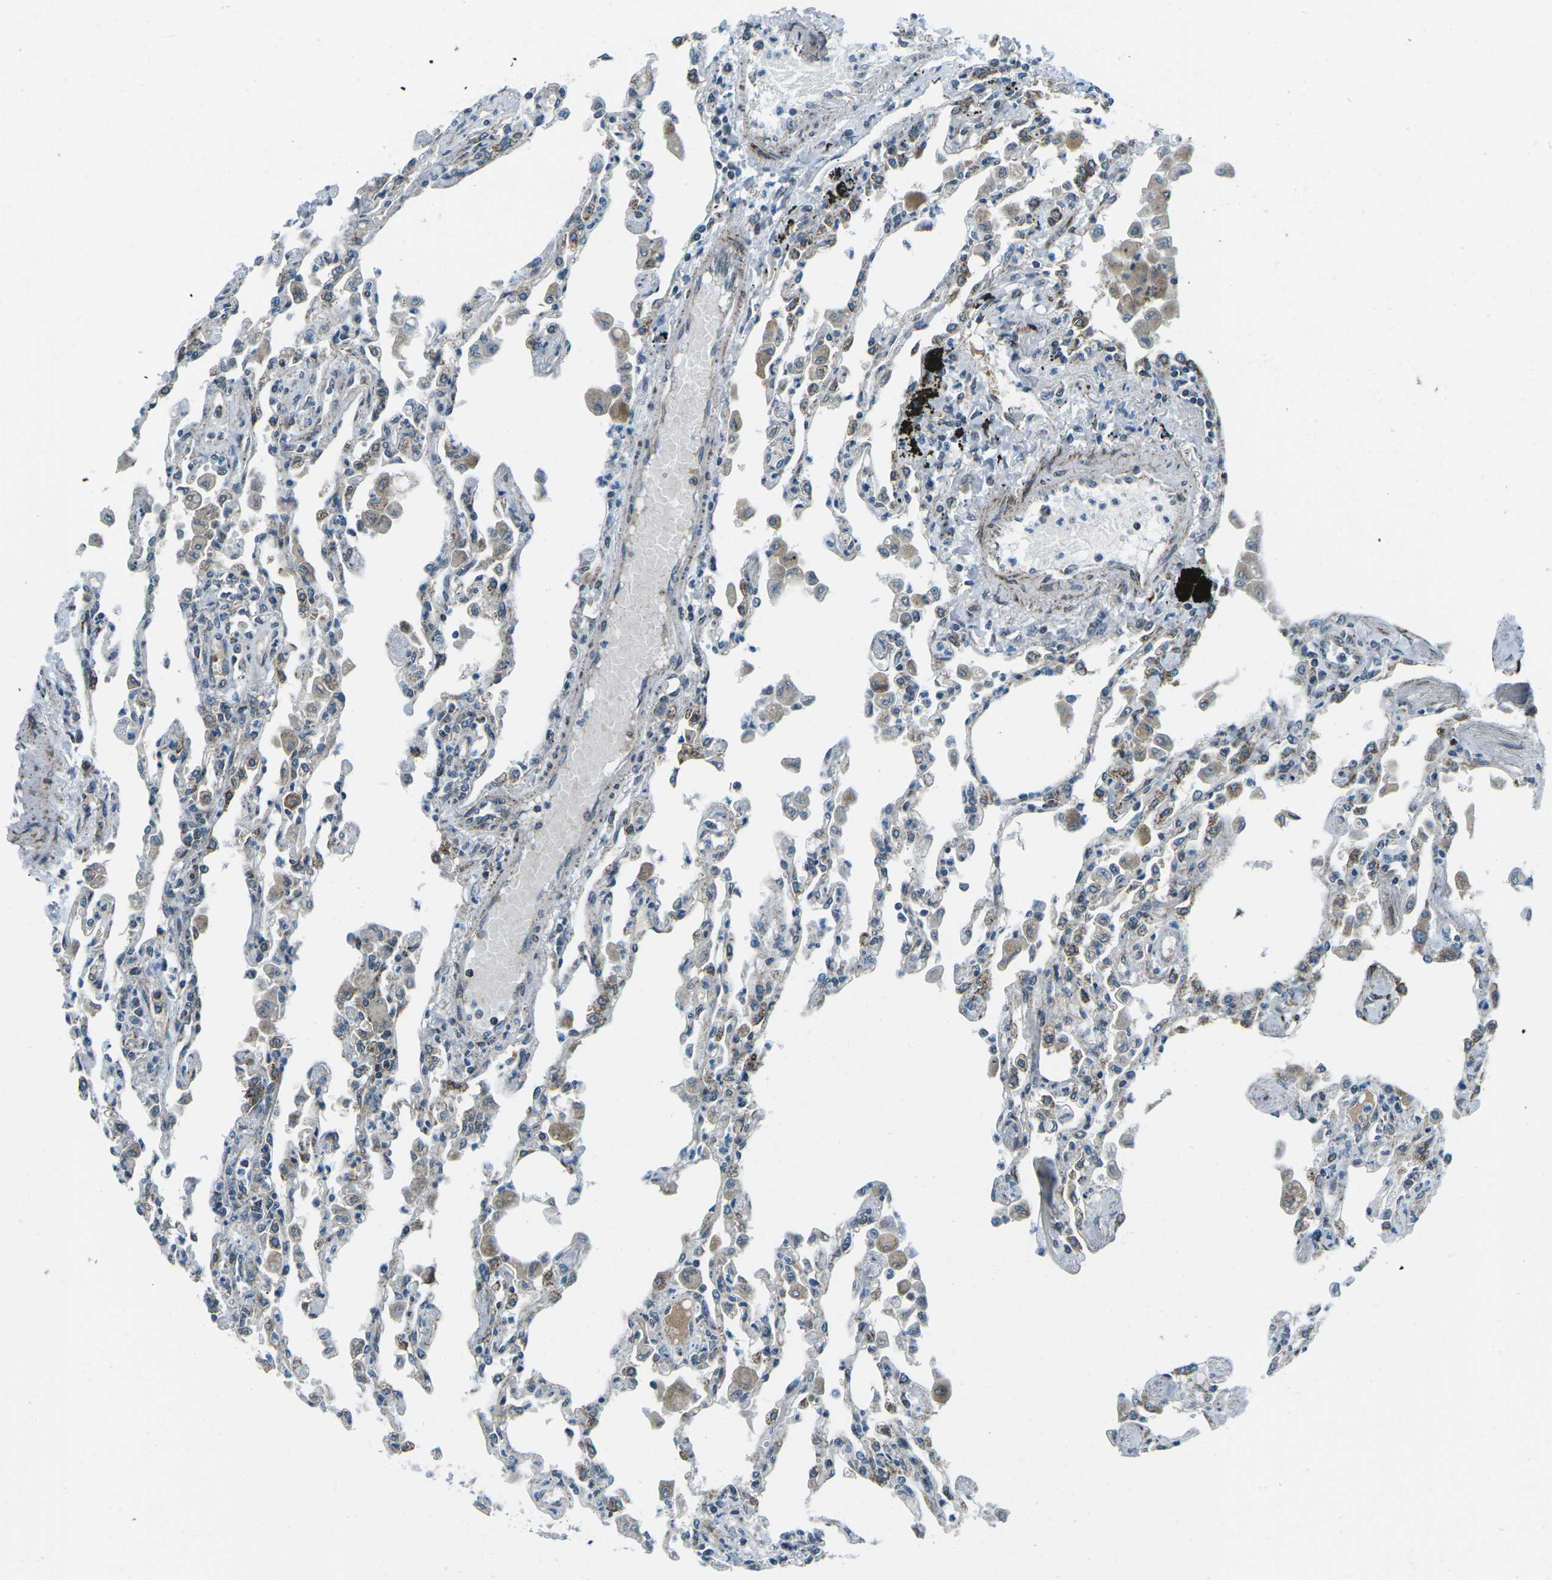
{"staining": {"intensity": "moderate", "quantity": "<25%", "location": "cytoplasmic/membranous"}, "tissue": "lung", "cell_type": "Alveolar cells", "image_type": "normal", "snomed": [{"axis": "morphology", "description": "Normal tissue, NOS"}, {"axis": "topography", "description": "Bronchus"}, {"axis": "topography", "description": "Lung"}], "caption": "Normal lung reveals moderate cytoplasmic/membranous staining in approximately <25% of alveolar cells, visualized by immunohistochemistry.", "gene": "RFESD", "patient": {"sex": "female", "age": 49}}